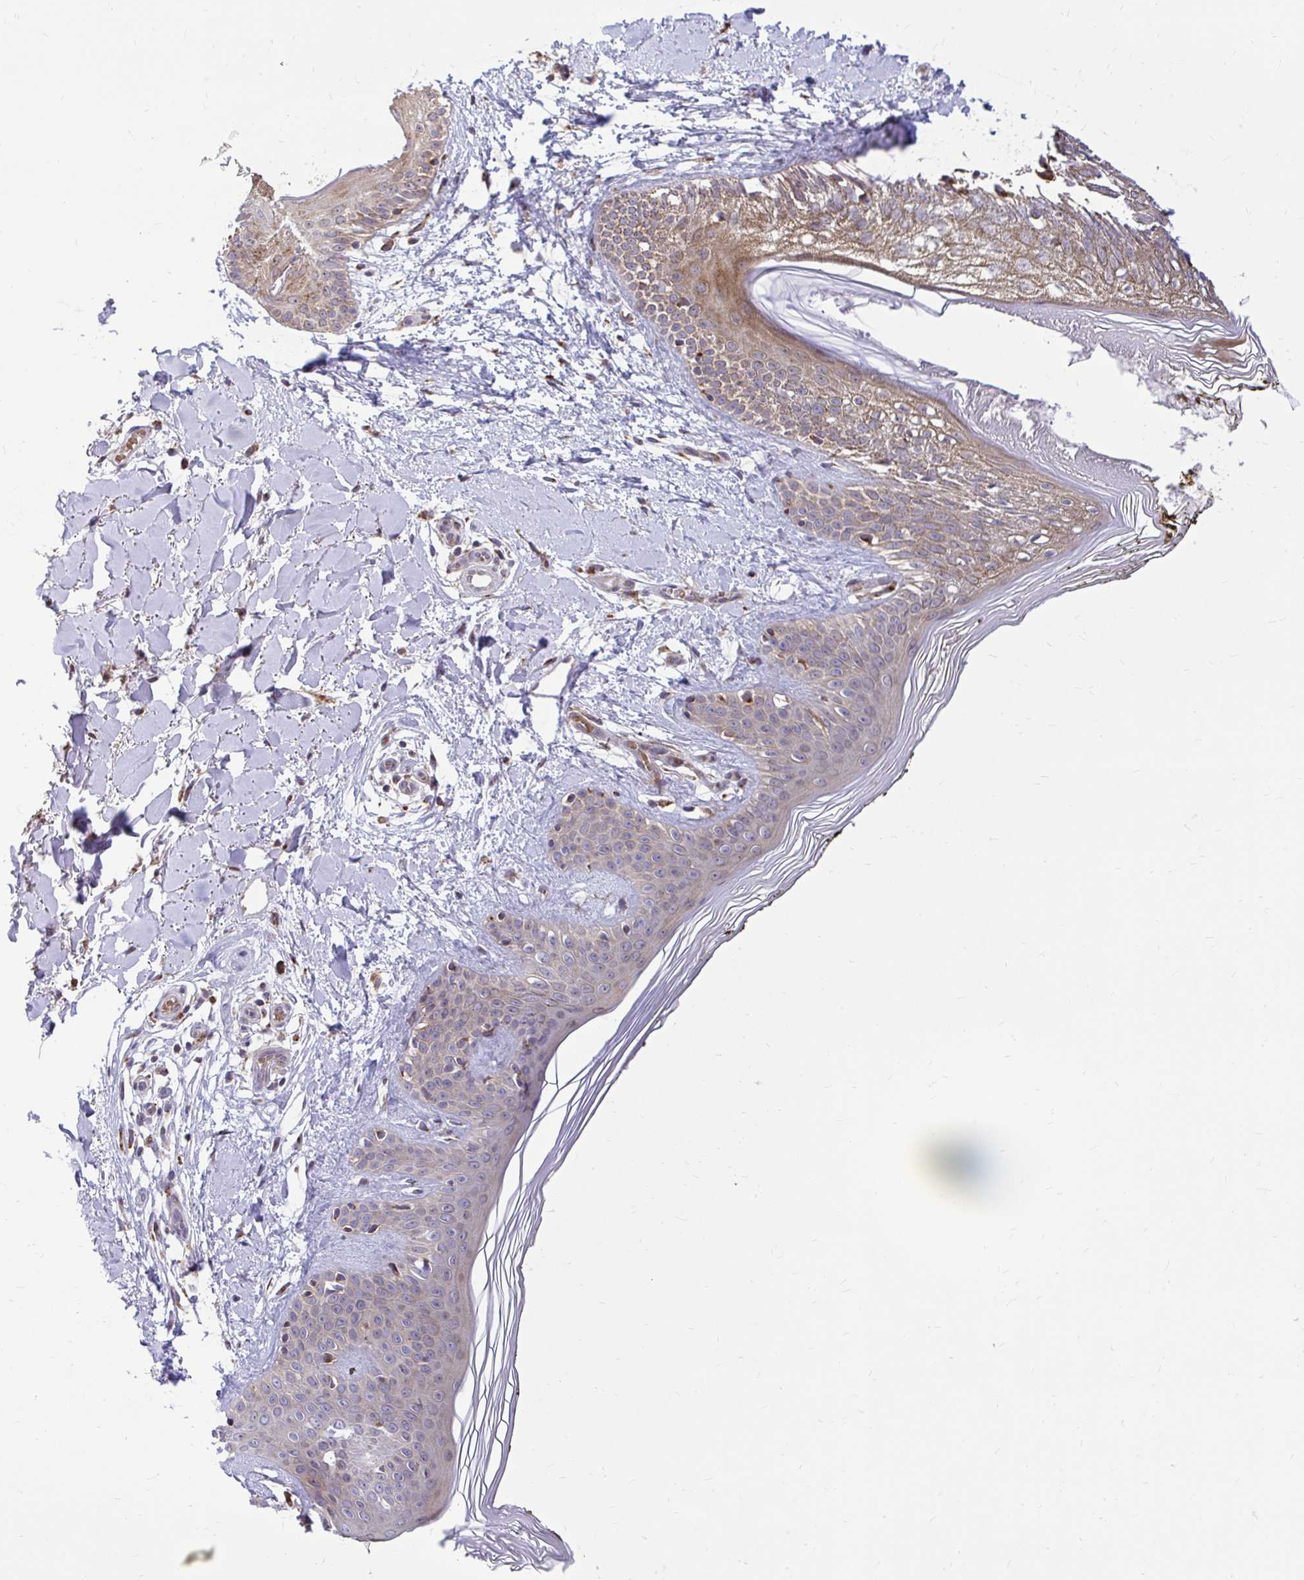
{"staining": {"intensity": "strong", "quantity": ">75%", "location": "cytoplasmic/membranous"}, "tissue": "skin", "cell_type": "Fibroblasts", "image_type": "normal", "snomed": [{"axis": "morphology", "description": "Normal tissue, NOS"}, {"axis": "topography", "description": "Skin"}], "caption": "Immunohistochemical staining of unremarkable skin shows >75% levels of strong cytoplasmic/membranous protein positivity in approximately >75% of fibroblasts. (Stains: DAB in brown, nuclei in blue, Microscopy: brightfield microscopy at high magnification).", "gene": "VTI1B", "patient": {"sex": "female", "age": 34}}